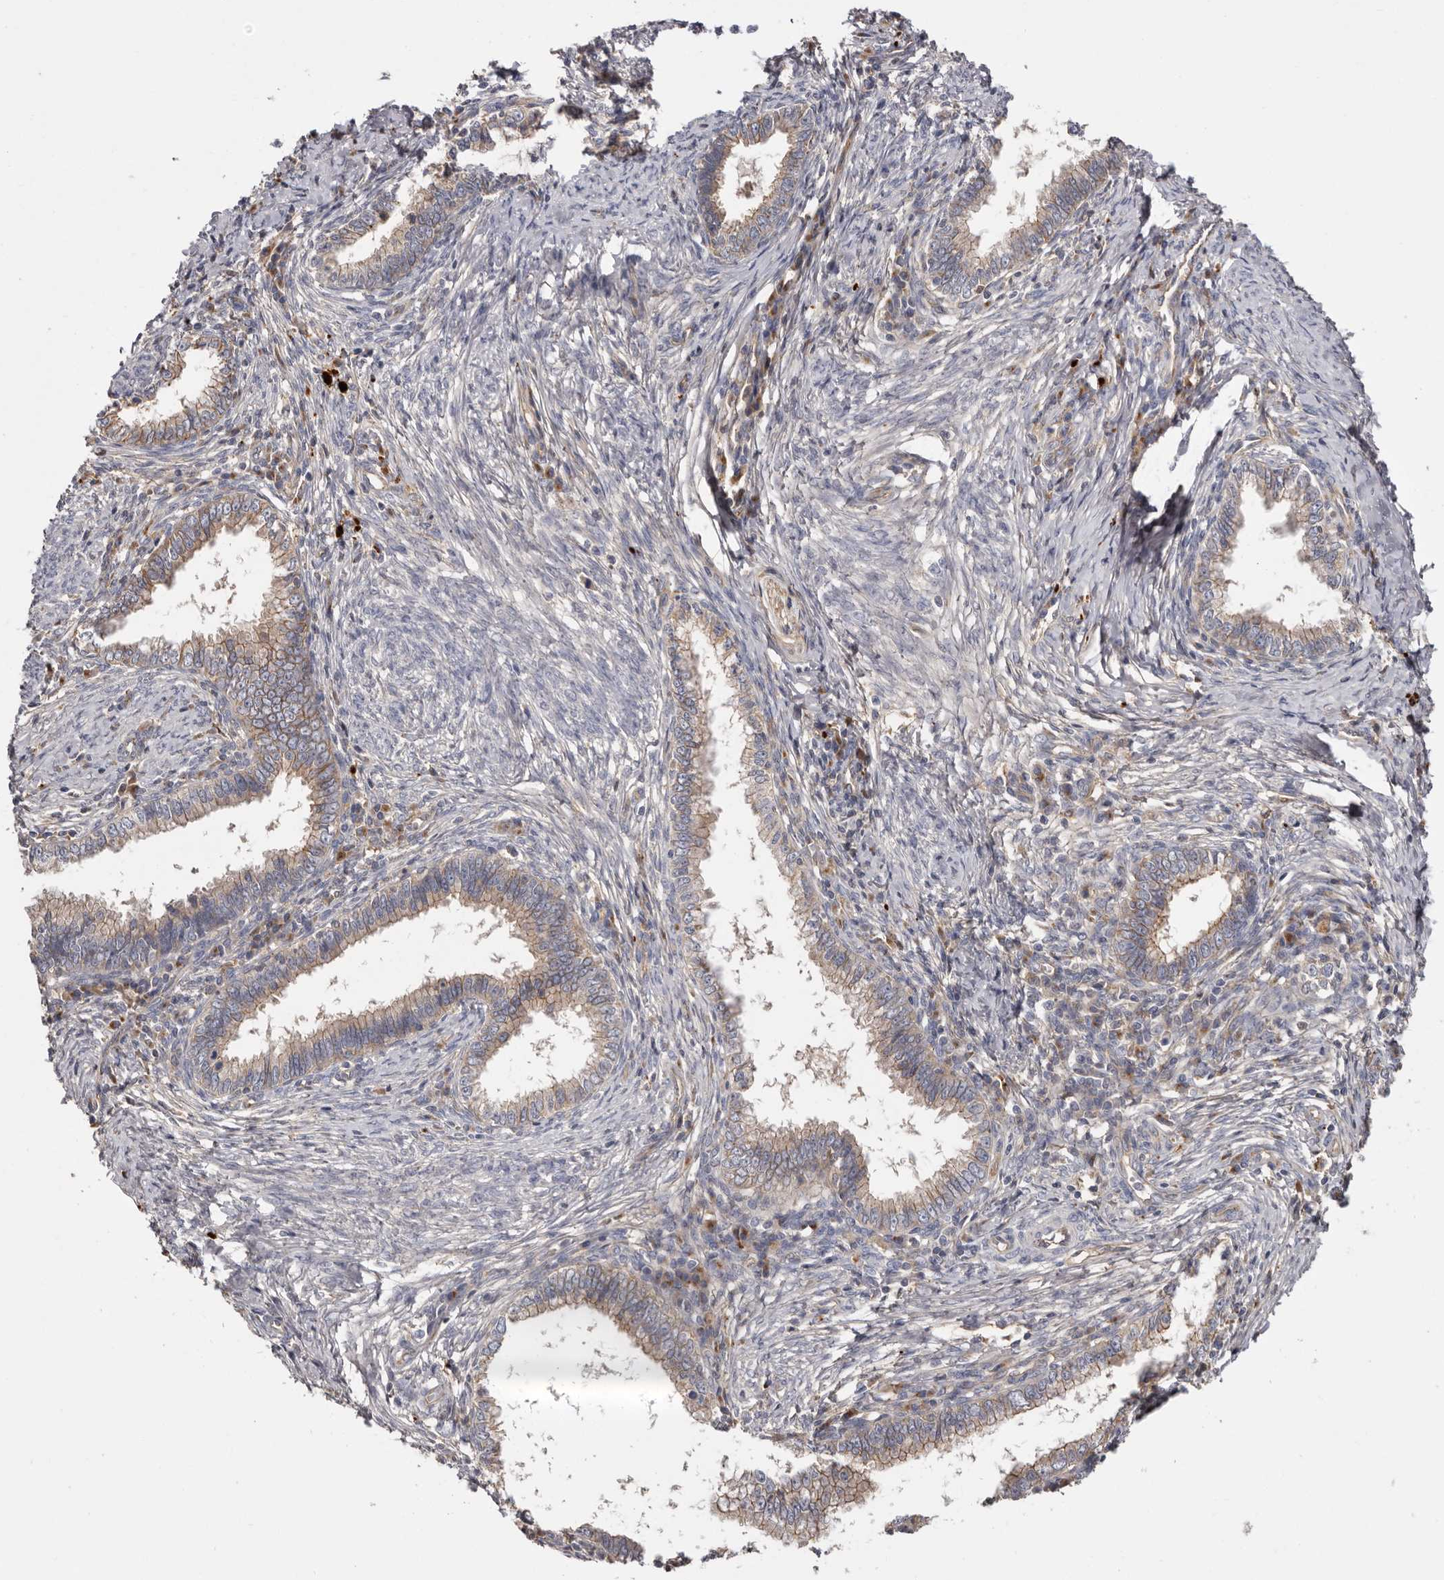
{"staining": {"intensity": "weak", "quantity": "25%-75%", "location": "cytoplasmic/membranous"}, "tissue": "cervical cancer", "cell_type": "Tumor cells", "image_type": "cancer", "snomed": [{"axis": "morphology", "description": "Adenocarcinoma, NOS"}, {"axis": "topography", "description": "Cervix"}], "caption": "Immunohistochemical staining of human adenocarcinoma (cervical) displays weak cytoplasmic/membranous protein positivity in approximately 25%-75% of tumor cells. The protein of interest is shown in brown color, while the nuclei are stained blue.", "gene": "INKA2", "patient": {"sex": "female", "age": 36}}